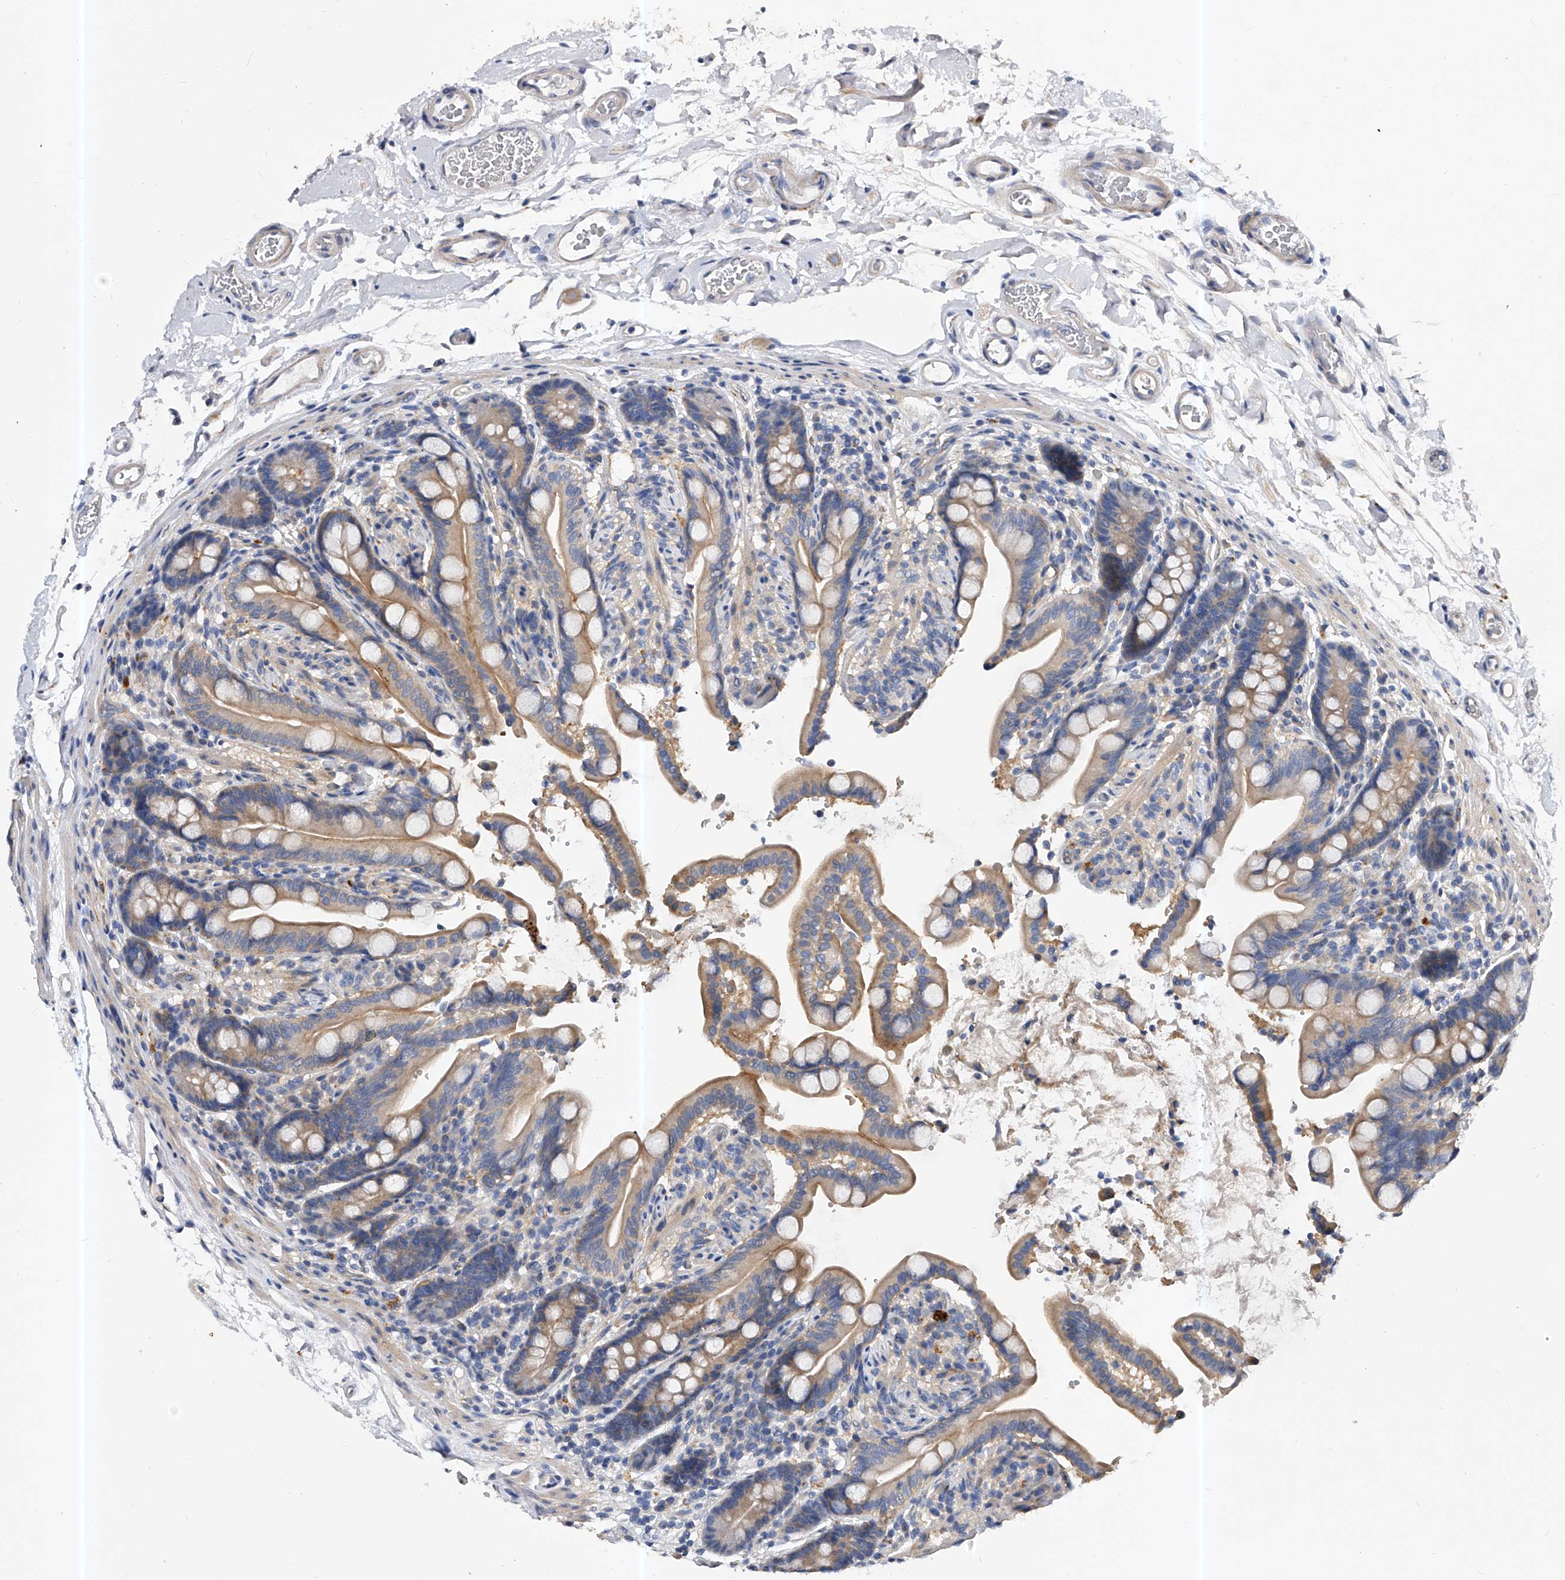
{"staining": {"intensity": "weak", "quantity": "25%-75%", "location": "cytoplasmic/membranous"}, "tissue": "colon", "cell_type": "Endothelial cells", "image_type": "normal", "snomed": [{"axis": "morphology", "description": "Normal tissue, NOS"}, {"axis": "topography", "description": "Smooth muscle"}, {"axis": "topography", "description": "Colon"}], "caption": "The photomicrograph exhibits staining of normal colon, revealing weak cytoplasmic/membranous protein expression (brown color) within endothelial cells. (Stains: DAB in brown, nuclei in blue, Microscopy: brightfield microscopy at high magnification).", "gene": "PPP5C", "patient": {"sex": "male", "age": 73}}